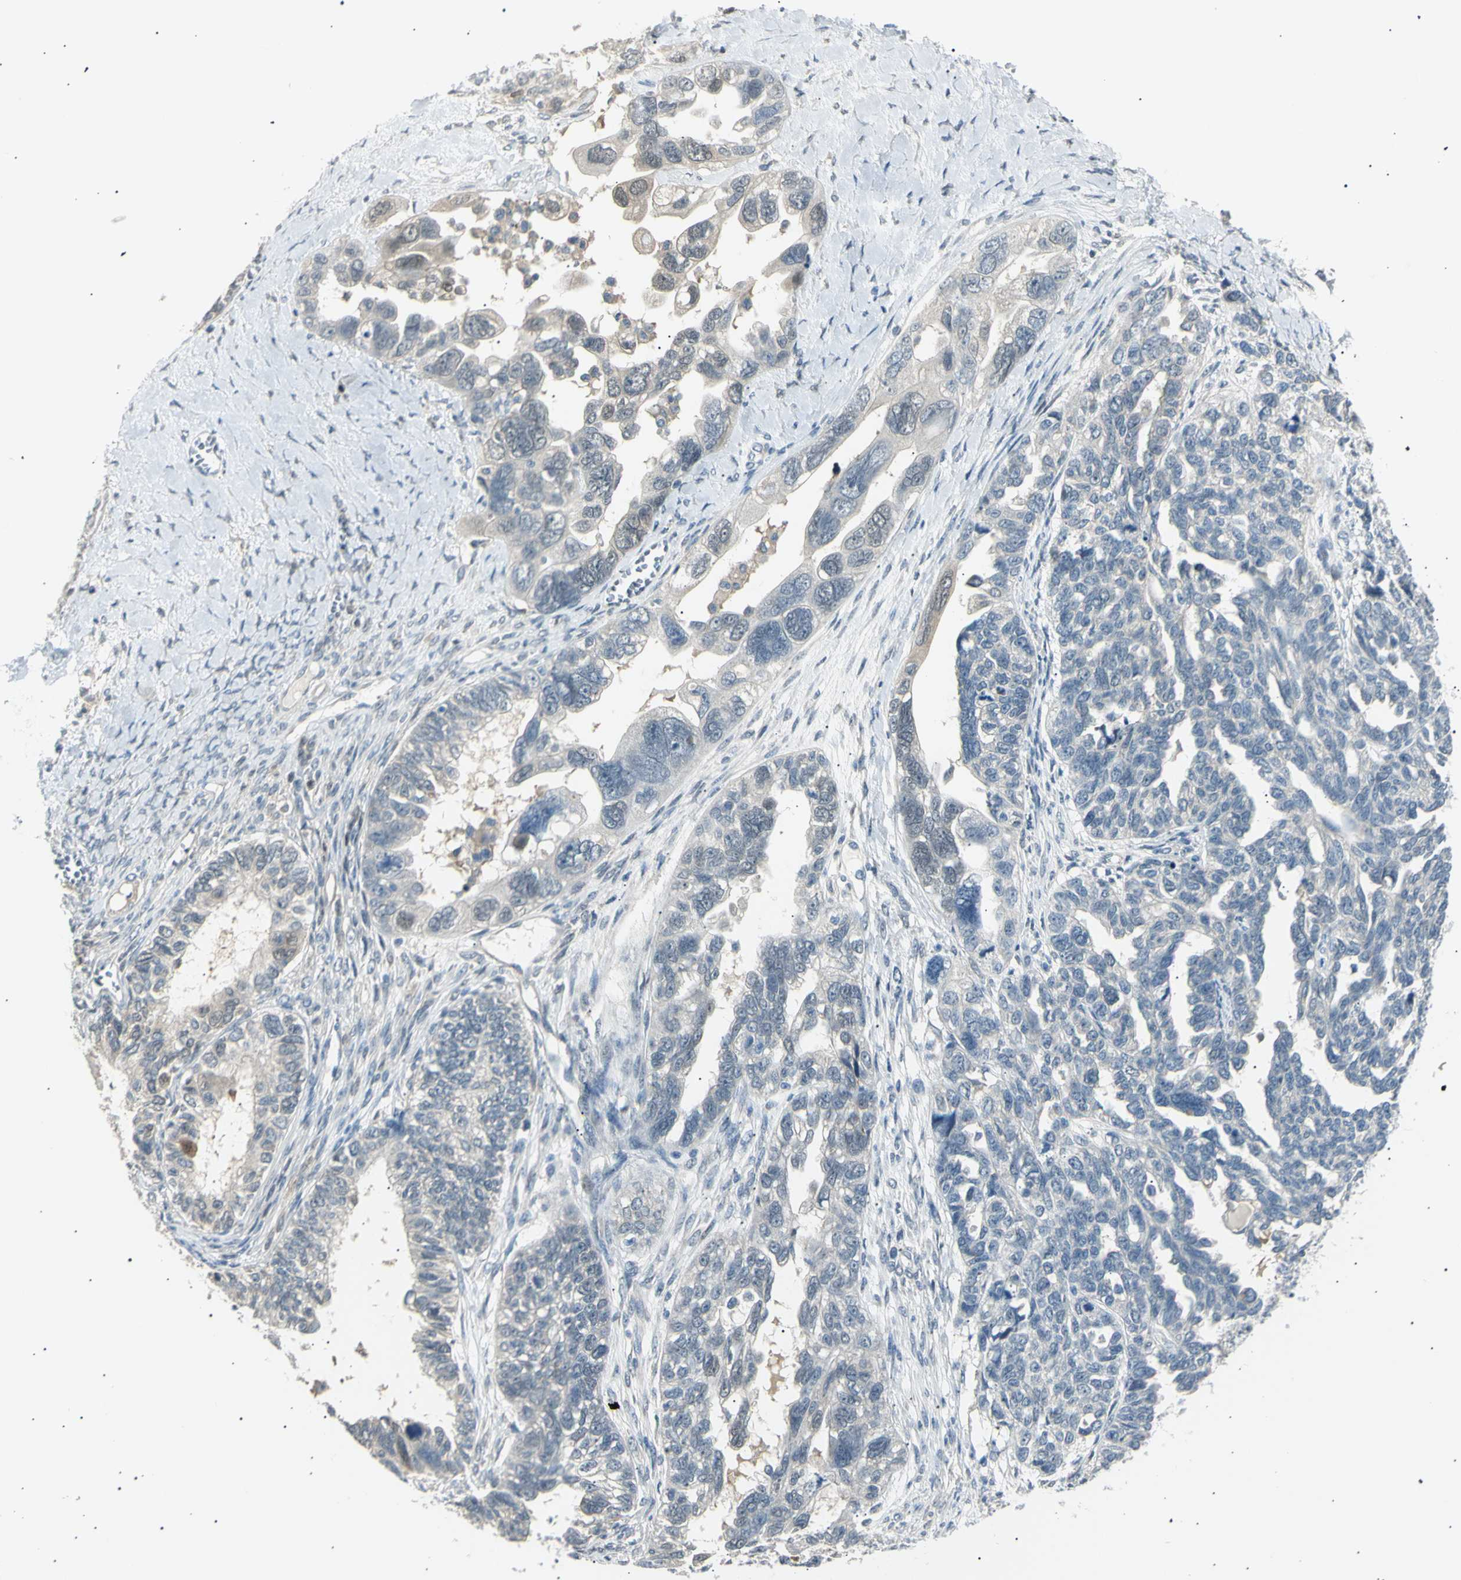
{"staining": {"intensity": "weak", "quantity": "<25%", "location": "cytoplasmic/membranous"}, "tissue": "ovarian cancer", "cell_type": "Tumor cells", "image_type": "cancer", "snomed": [{"axis": "morphology", "description": "Cystadenocarcinoma, serous, NOS"}, {"axis": "topography", "description": "Ovary"}], "caption": "Tumor cells are negative for protein expression in human serous cystadenocarcinoma (ovarian). (Stains: DAB (3,3'-diaminobenzidine) immunohistochemistry with hematoxylin counter stain, Microscopy: brightfield microscopy at high magnification).", "gene": "LHPP", "patient": {"sex": "female", "age": 79}}